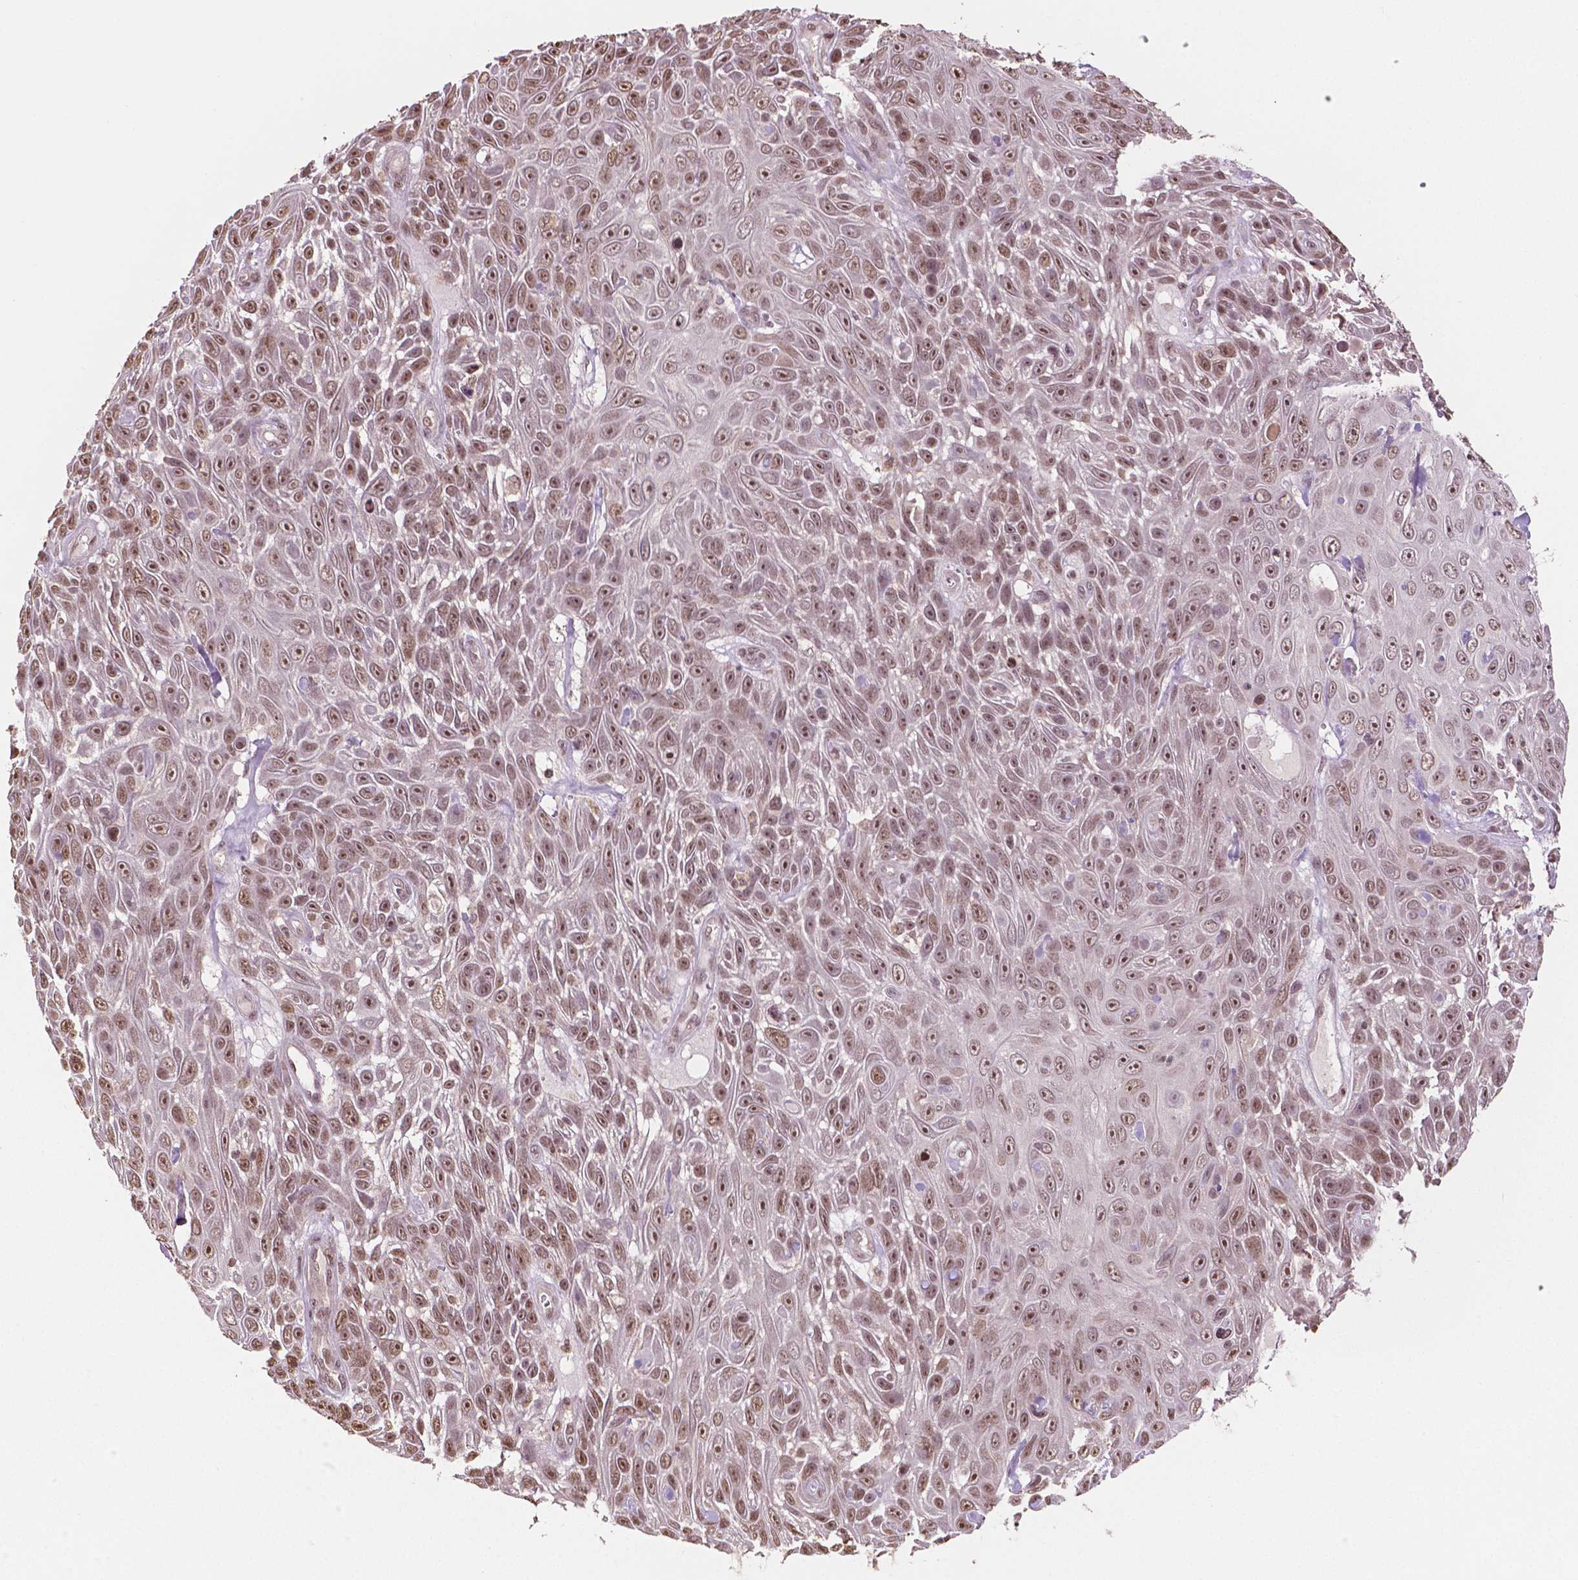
{"staining": {"intensity": "moderate", "quantity": ">75%", "location": "nuclear"}, "tissue": "skin cancer", "cell_type": "Tumor cells", "image_type": "cancer", "snomed": [{"axis": "morphology", "description": "Squamous cell carcinoma, NOS"}, {"axis": "topography", "description": "Skin"}], "caption": "The image exhibits staining of skin cancer (squamous cell carcinoma), revealing moderate nuclear protein positivity (brown color) within tumor cells. The protein is stained brown, and the nuclei are stained in blue (DAB (3,3'-diaminobenzidine) IHC with brightfield microscopy, high magnification).", "gene": "DEK", "patient": {"sex": "male", "age": 82}}